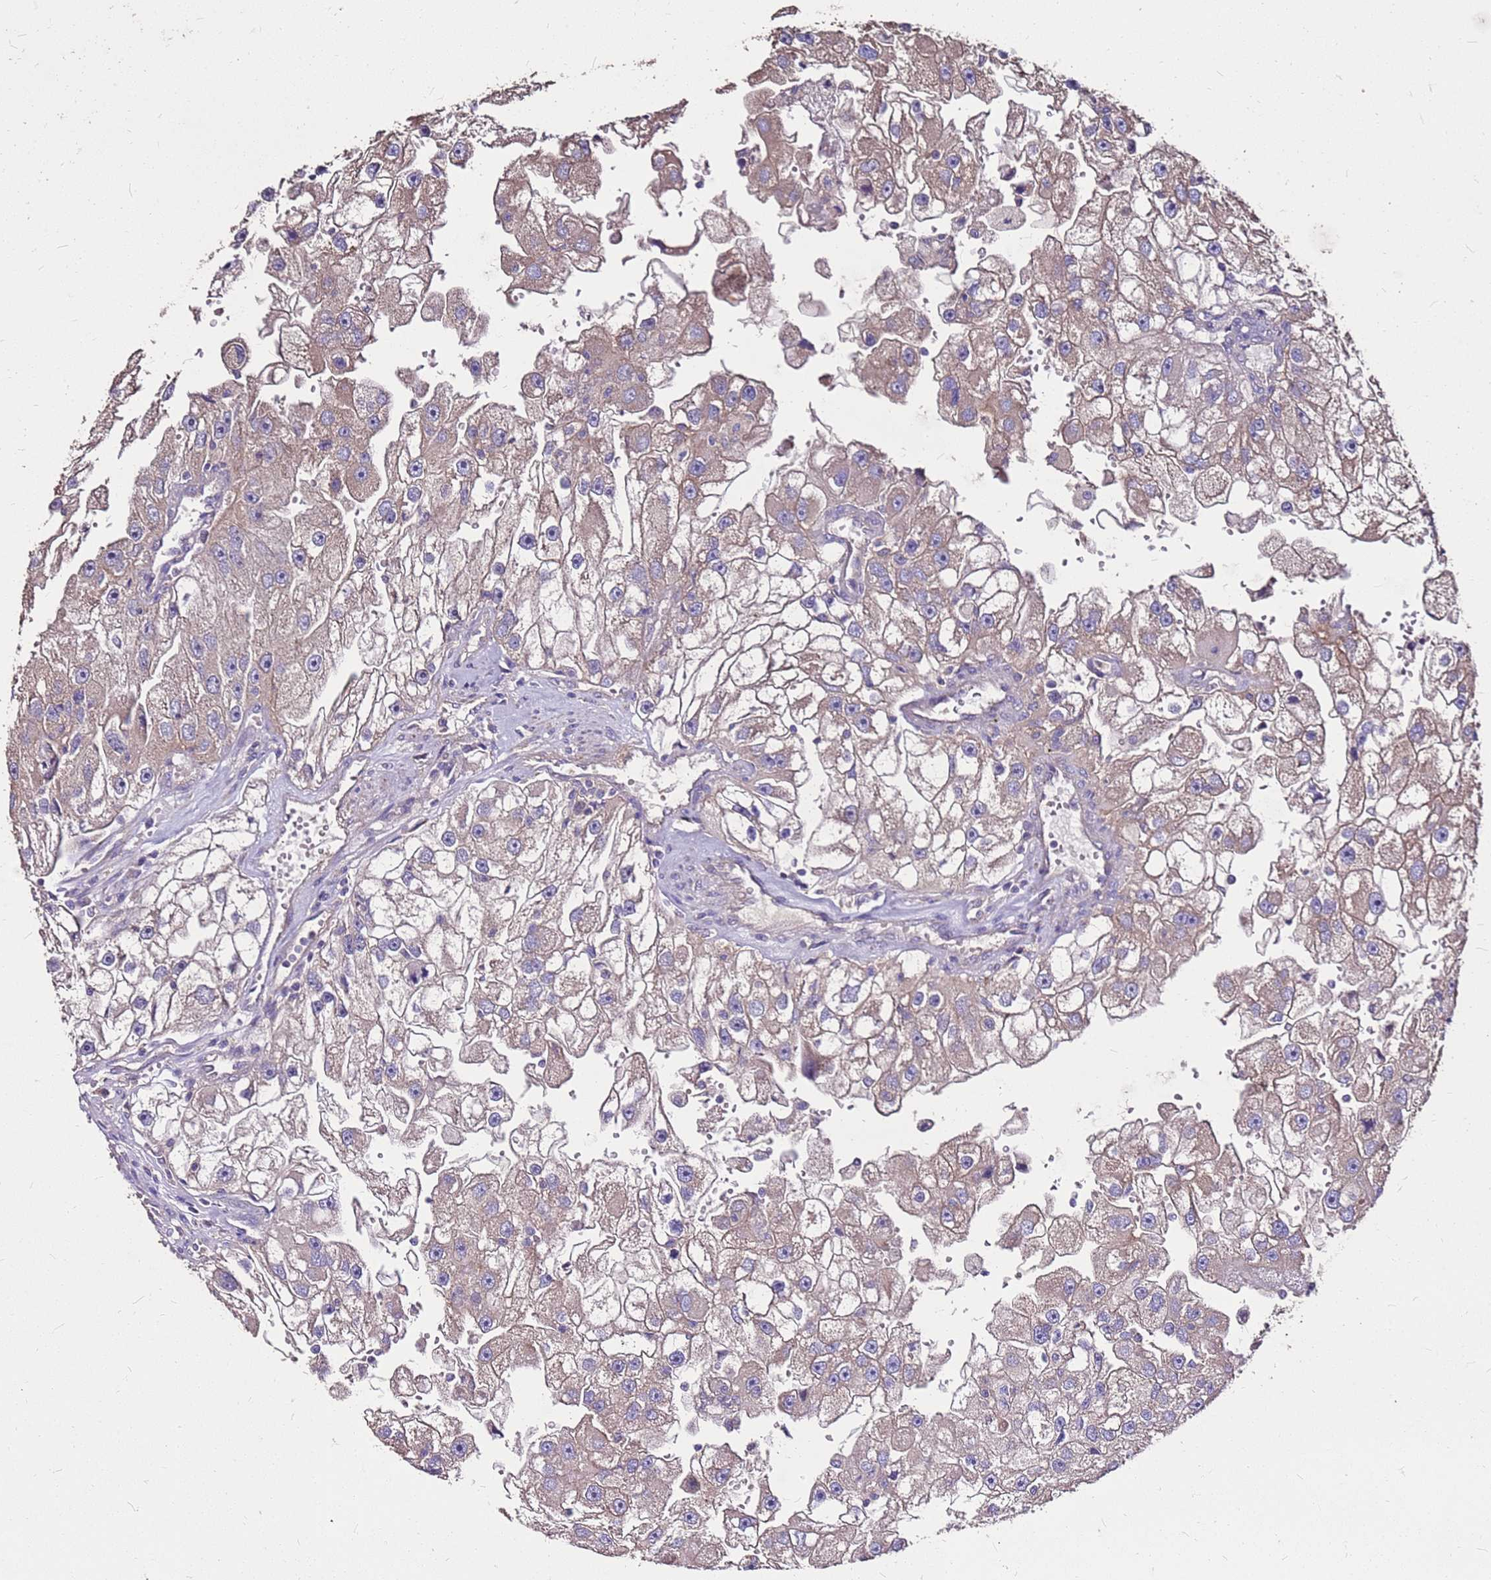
{"staining": {"intensity": "weak", "quantity": "25%-75%", "location": "cytoplasmic/membranous"}, "tissue": "renal cancer", "cell_type": "Tumor cells", "image_type": "cancer", "snomed": [{"axis": "morphology", "description": "Adenocarcinoma, NOS"}, {"axis": "topography", "description": "Kidney"}], "caption": "Brown immunohistochemical staining in renal adenocarcinoma reveals weak cytoplasmic/membranous positivity in approximately 25%-75% of tumor cells.", "gene": "EXD3", "patient": {"sex": "male", "age": 63}}